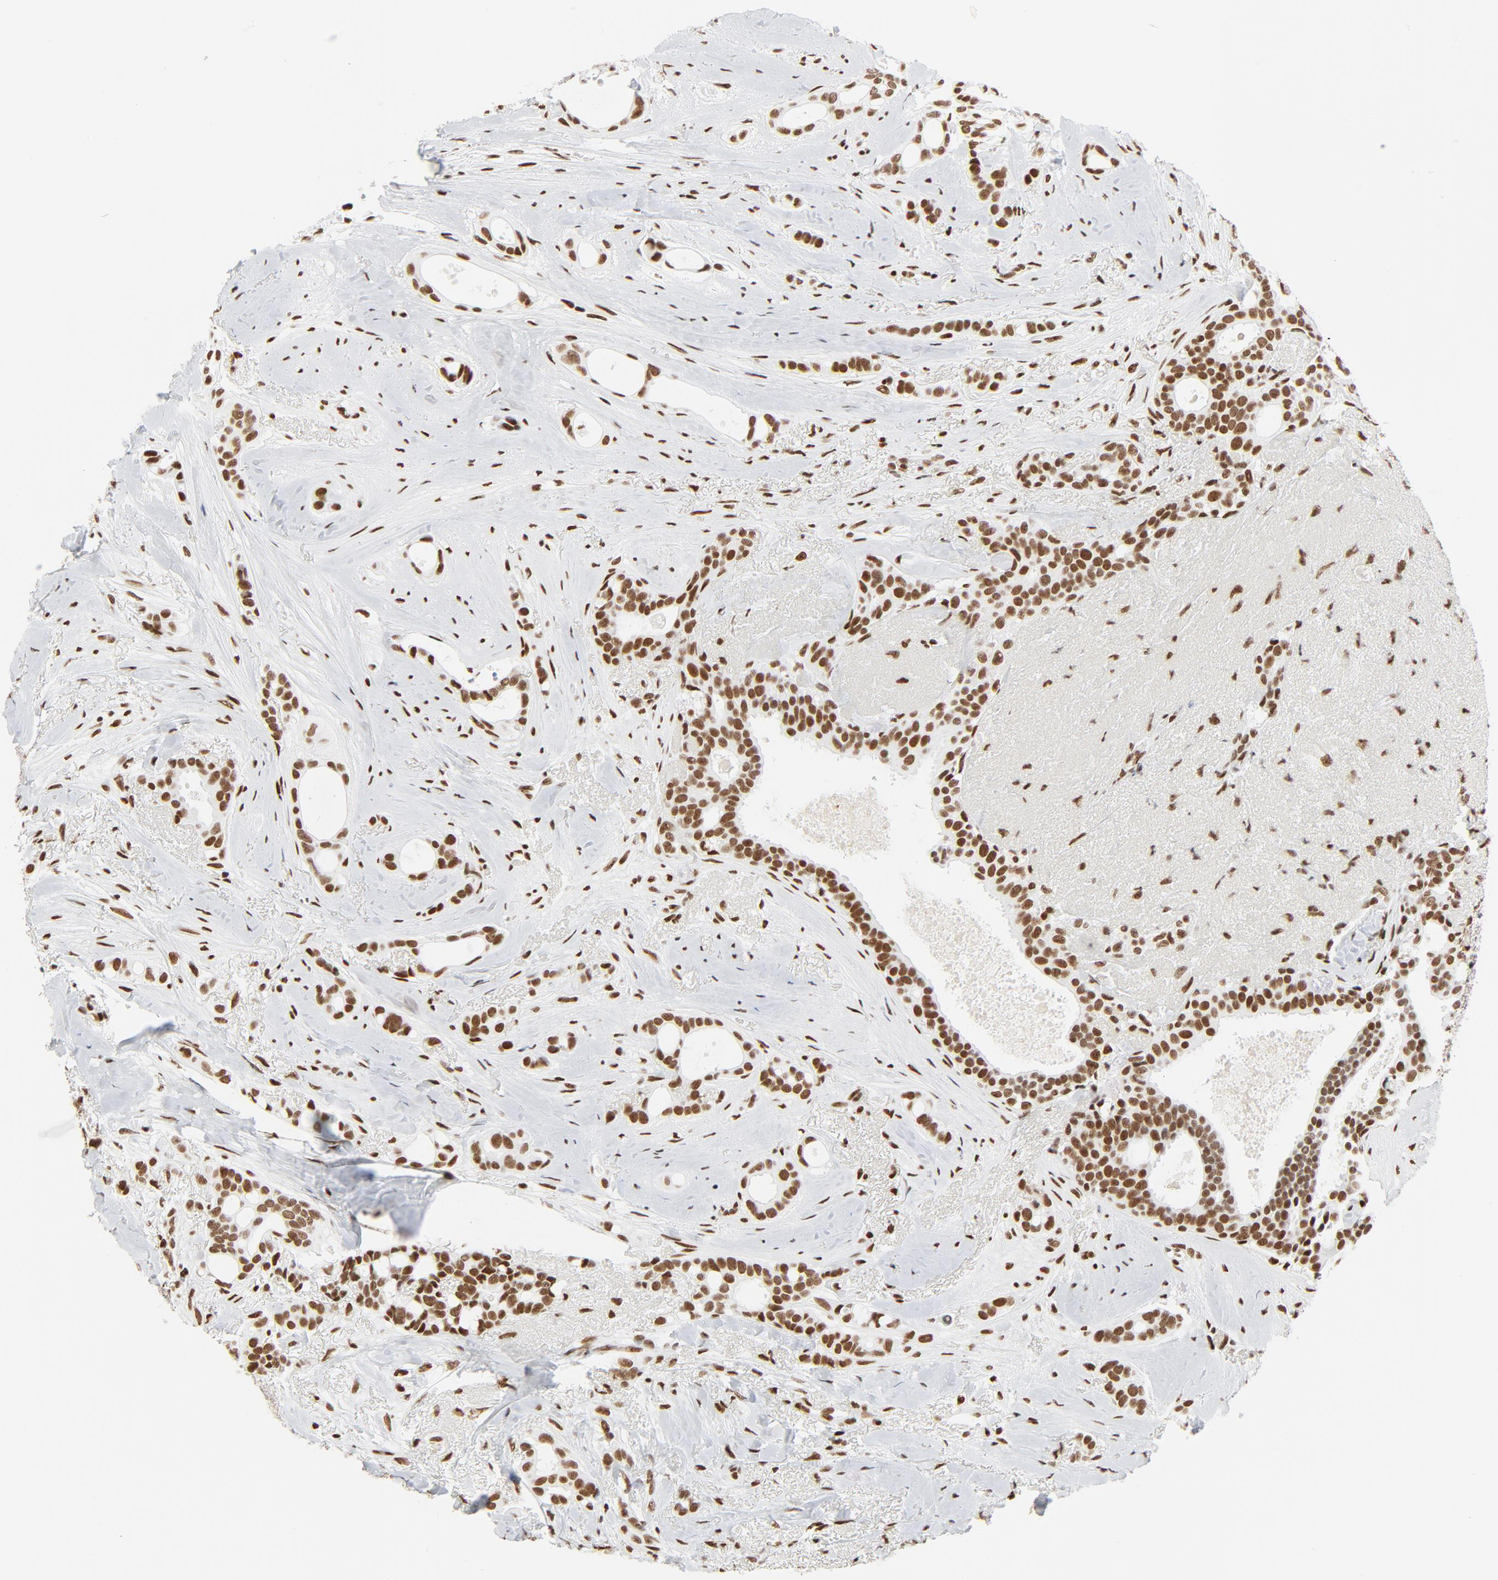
{"staining": {"intensity": "moderate", "quantity": ">75%", "location": "nuclear"}, "tissue": "breast cancer", "cell_type": "Tumor cells", "image_type": "cancer", "snomed": [{"axis": "morphology", "description": "Duct carcinoma"}, {"axis": "topography", "description": "Breast"}], "caption": "Immunohistochemistry of human breast cancer reveals medium levels of moderate nuclear staining in approximately >75% of tumor cells. (DAB IHC, brown staining for protein, blue staining for nuclei).", "gene": "GTF2H1", "patient": {"sex": "female", "age": 54}}